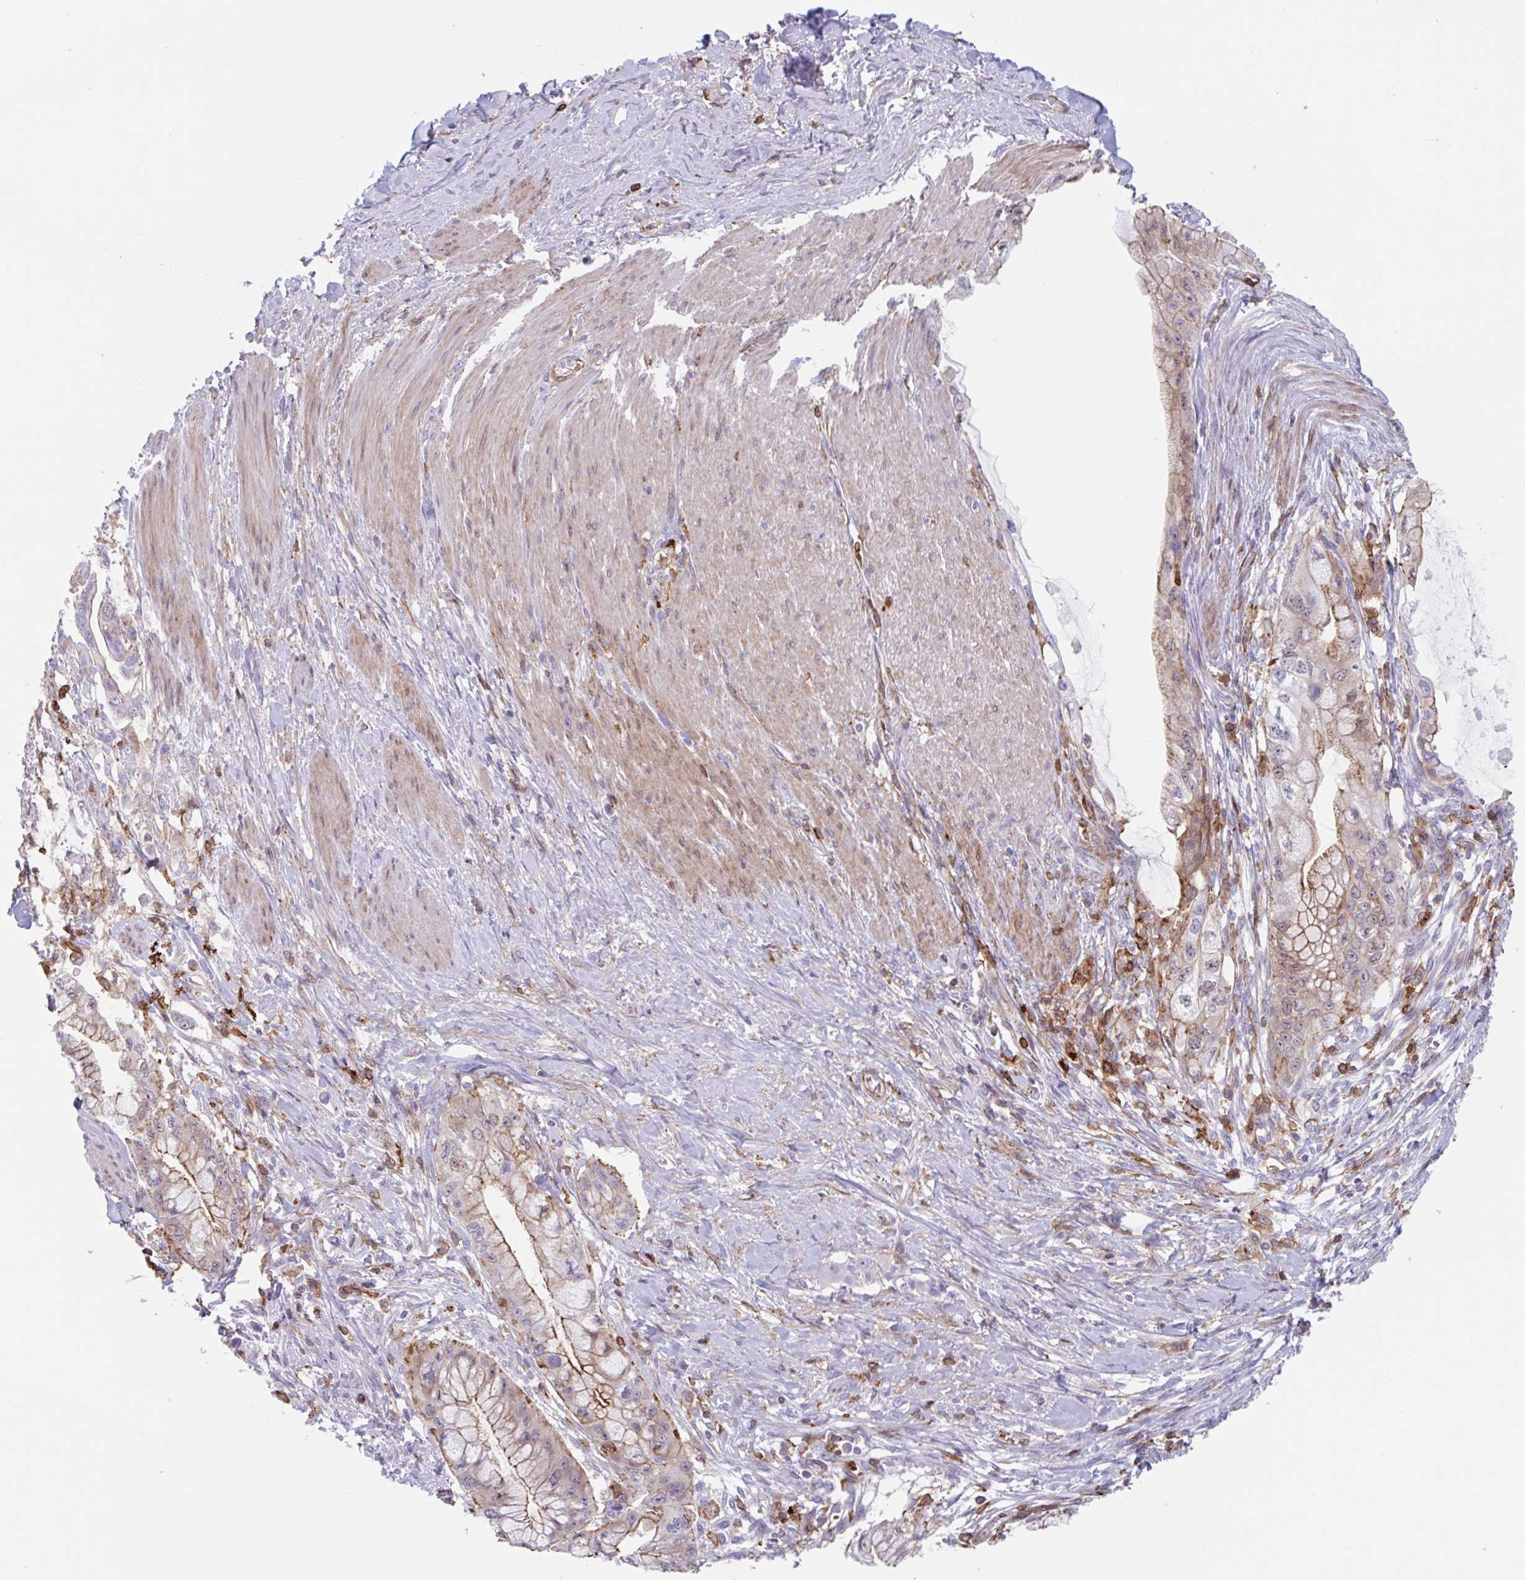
{"staining": {"intensity": "moderate", "quantity": "25%-75%", "location": "cytoplasmic/membranous"}, "tissue": "pancreatic cancer", "cell_type": "Tumor cells", "image_type": "cancer", "snomed": [{"axis": "morphology", "description": "Adenocarcinoma, NOS"}, {"axis": "topography", "description": "Pancreas"}], "caption": "Approximately 25%-75% of tumor cells in pancreatic cancer demonstrate moderate cytoplasmic/membranous protein expression as visualized by brown immunohistochemical staining.", "gene": "EFHD1", "patient": {"sex": "male", "age": 48}}